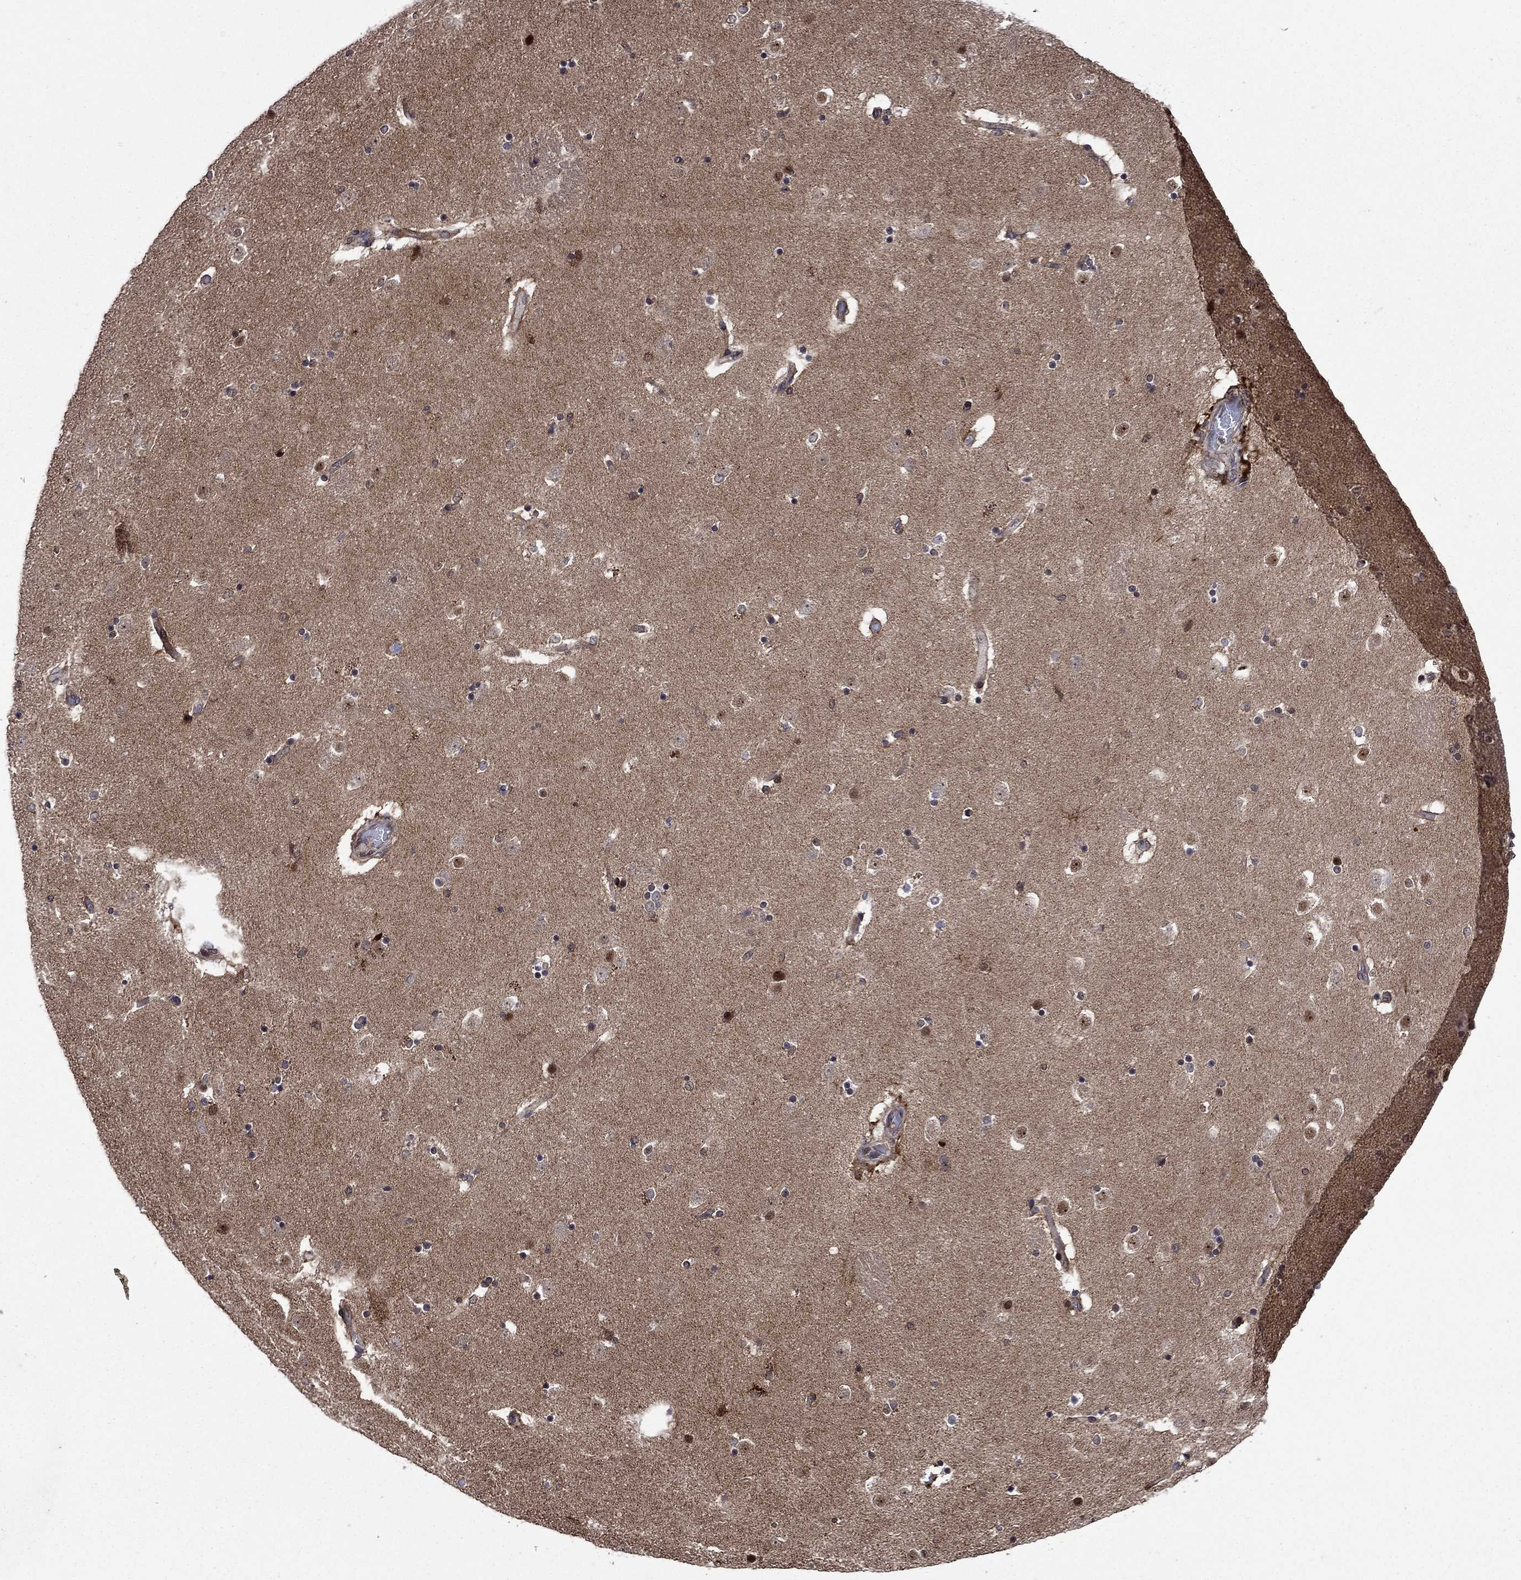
{"staining": {"intensity": "strong", "quantity": "<25%", "location": "cytoplasmic/membranous,nuclear"}, "tissue": "caudate", "cell_type": "Glial cells", "image_type": "normal", "snomed": [{"axis": "morphology", "description": "Normal tissue, NOS"}, {"axis": "topography", "description": "Lateral ventricle wall"}], "caption": "A high-resolution photomicrograph shows IHC staining of normal caudate, which exhibits strong cytoplasmic/membranous,nuclear positivity in approximately <25% of glial cells.", "gene": "AGTPBP1", "patient": {"sex": "male", "age": 51}}